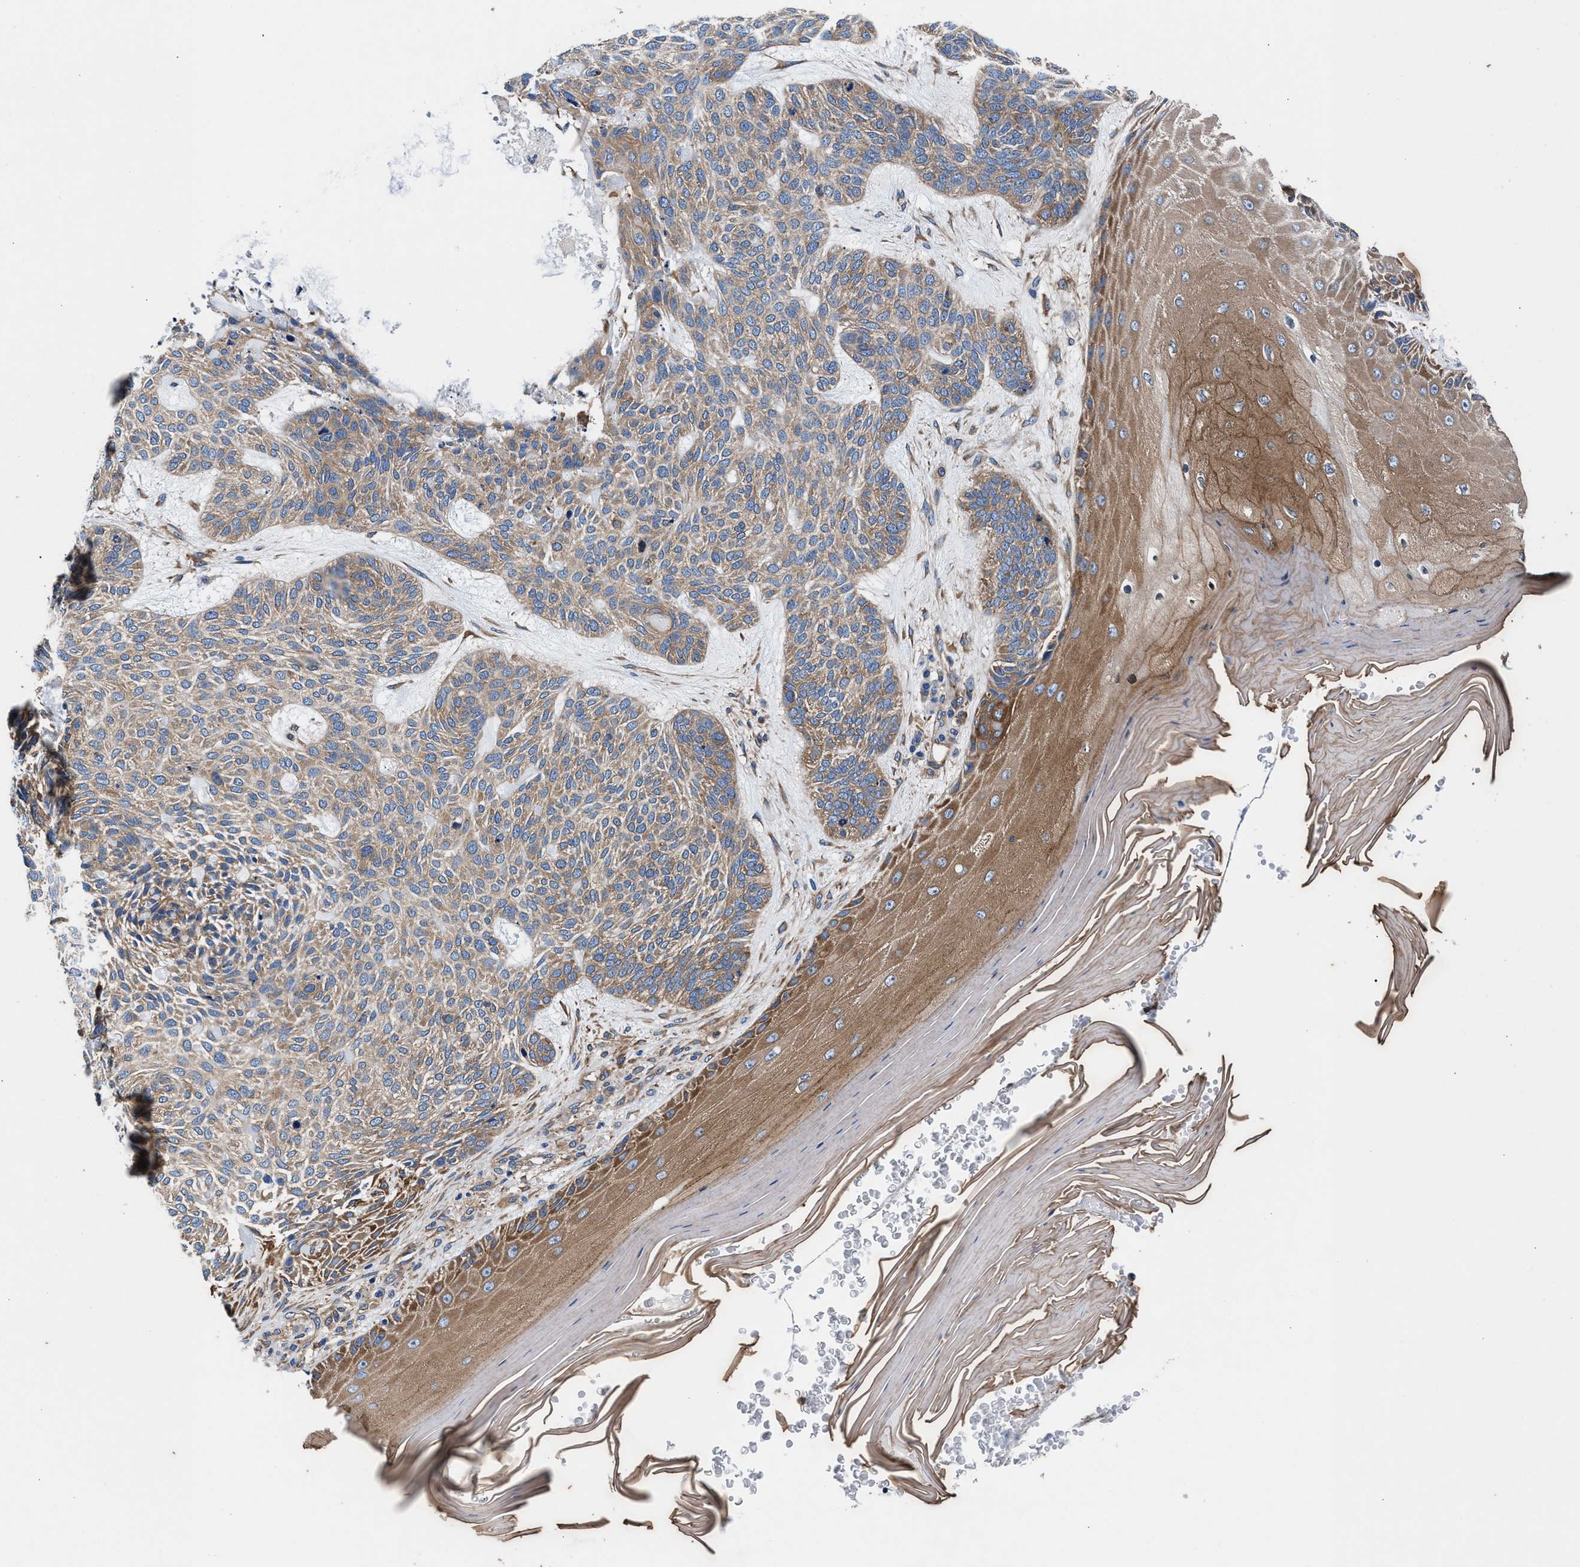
{"staining": {"intensity": "moderate", "quantity": ">75%", "location": "cytoplasmic/membranous"}, "tissue": "skin cancer", "cell_type": "Tumor cells", "image_type": "cancer", "snomed": [{"axis": "morphology", "description": "Basal cell carcinoma"}, {"axis": "topography", "description": "Skin"}], "caption": "Immunohistochemical staining of human skin basal cell carcinoma reveals medium levels of moderate cytoplasmic/membranous positivity in about >75% of tumor cells.", "gene": "SH3GL1", "patient": {"sex": "male", "age": 55}}